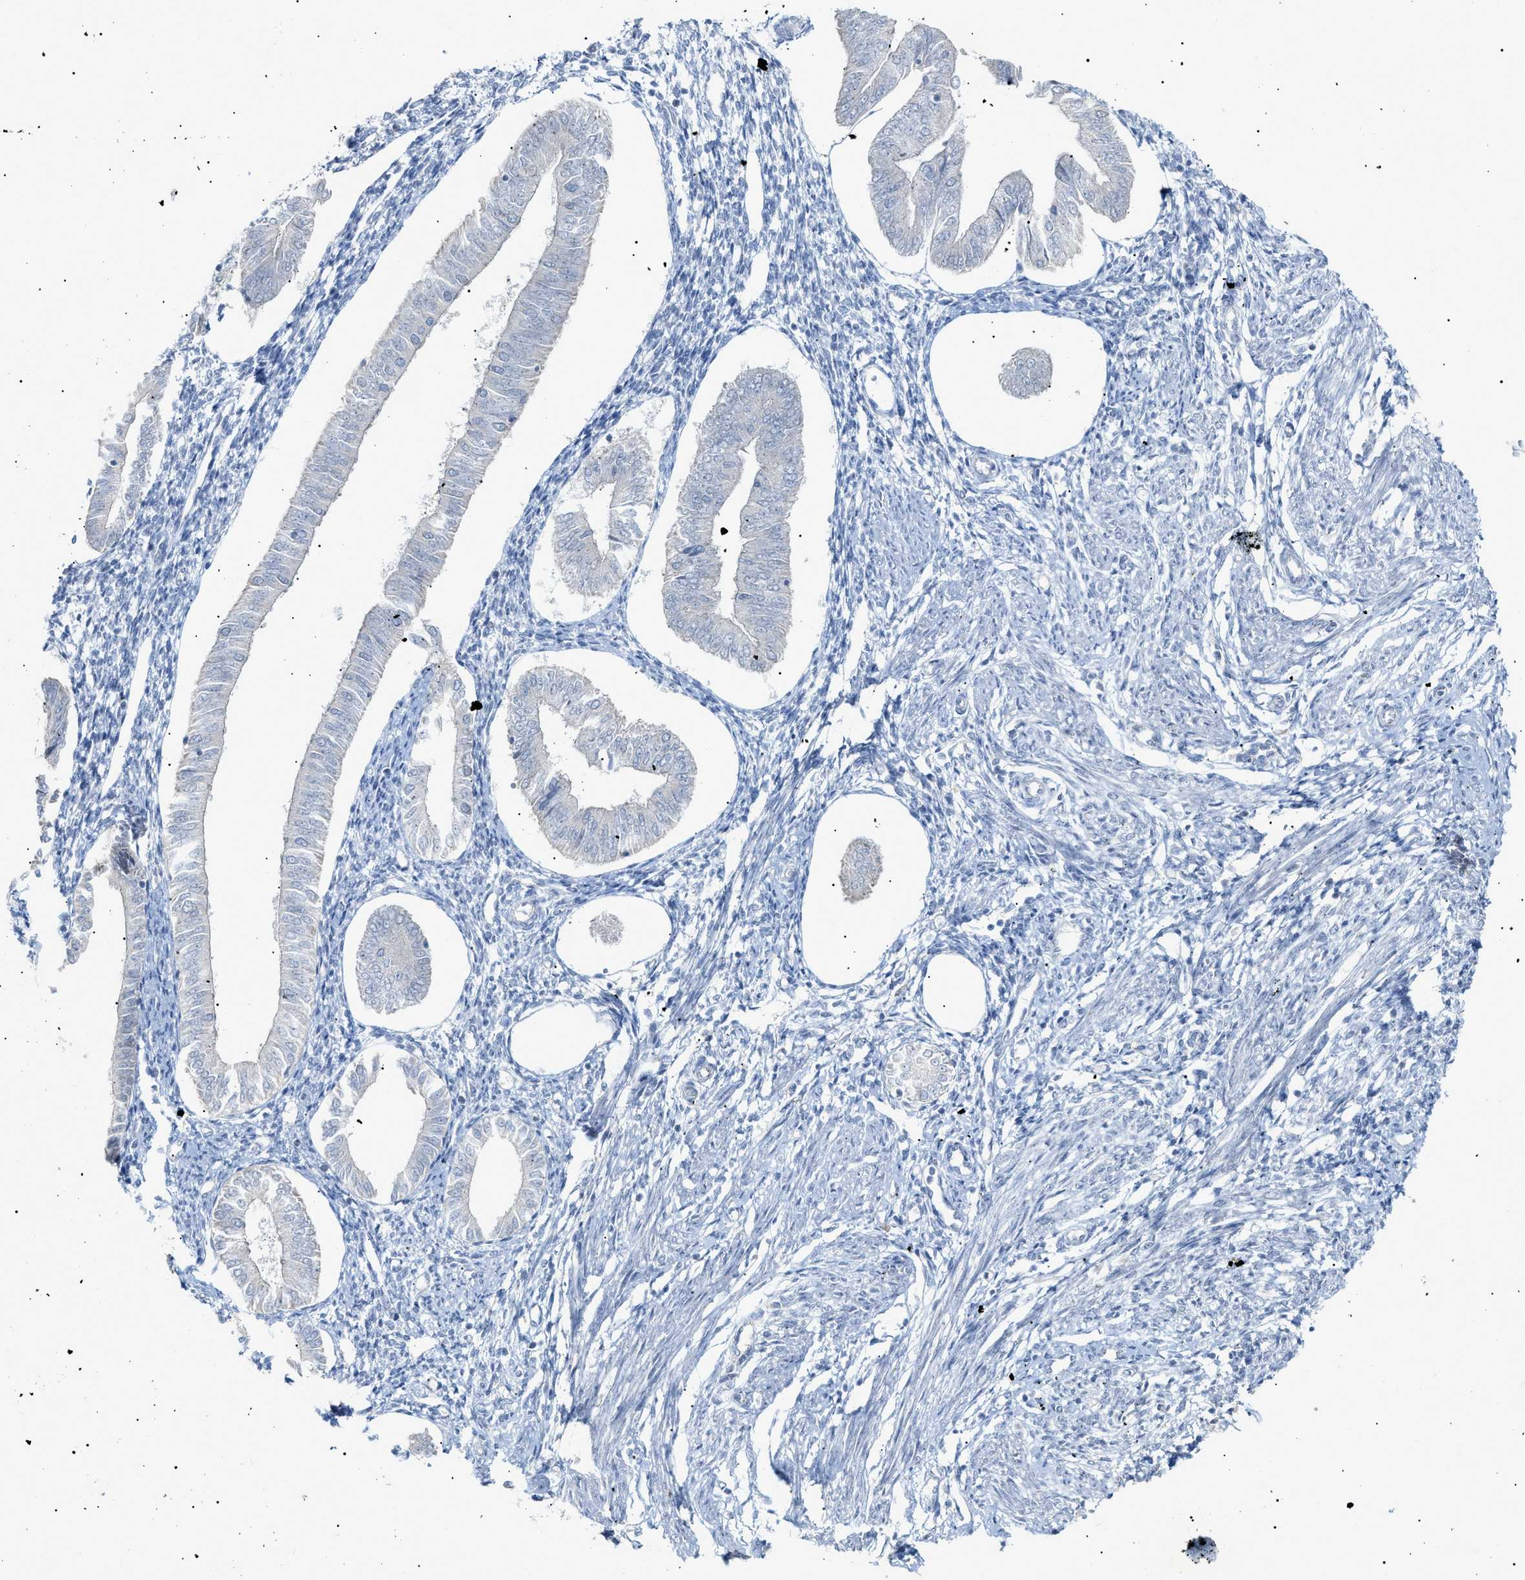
{"staining": {"intensity": "negative", "quantity": "none", "location": "none"}, "tissue": "endometrium", "cell_type": "Cells in endometrial stroma", "image_type": "normal", "snomed": [{"axis": "morphology", "description": "Normal tissue, NOS"}, {"axis": "topography", "description": "Endometrium"}], "caption": "Unremarkable endometrium was stained to show a protein in brown. There is no significant positivity in cells in endometrial stroma.", "gene": "SLC25A31", "patient": {"sex": "female", "age": 50}}